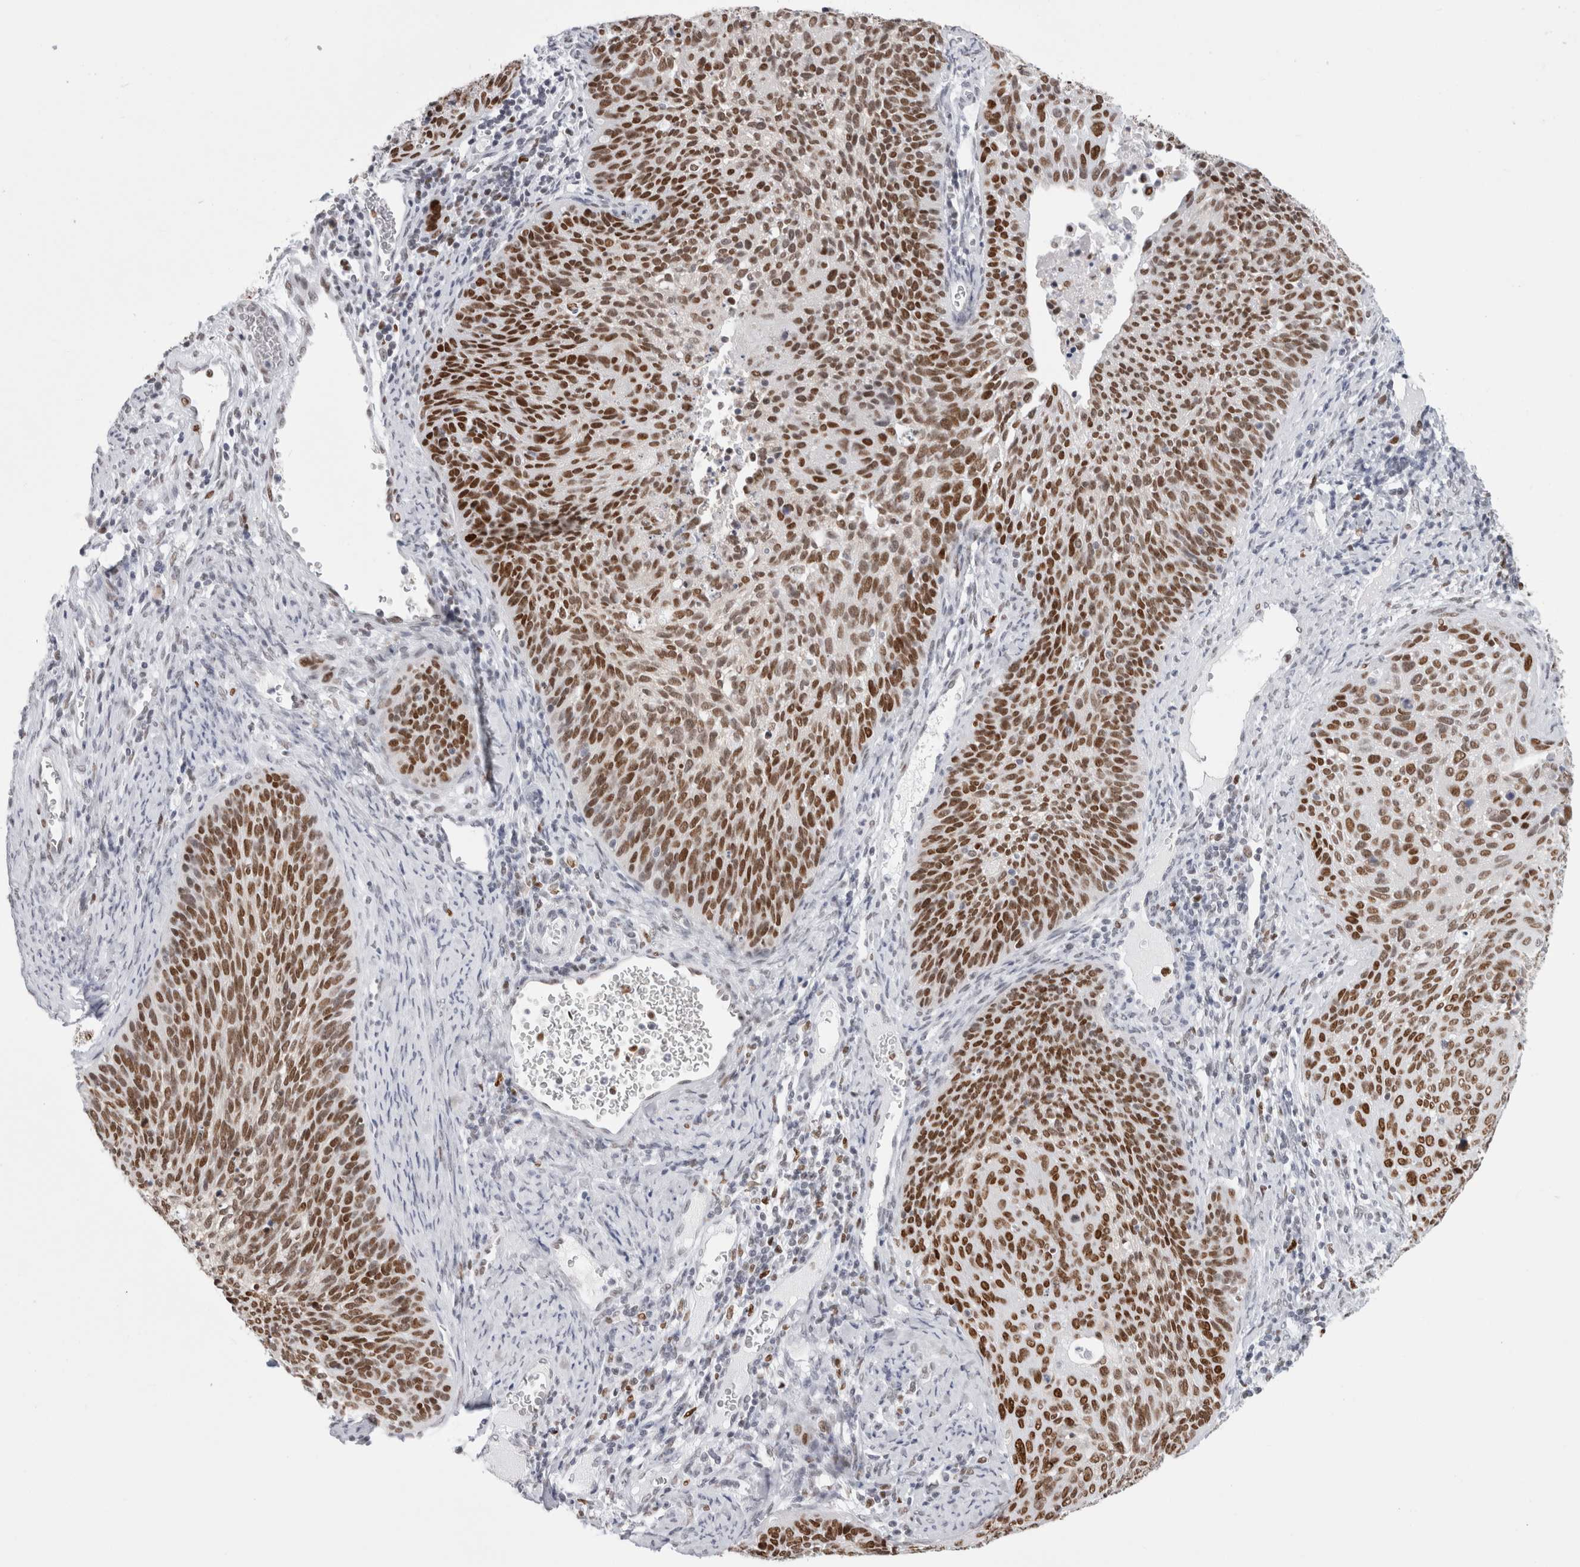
{"staining": {"intensity": "strong", "quantity": ">75%", "location": "nuclear"}, "tissue": "cervical cancer", "cell_type": "Tumor cells", "image_type": "cancer", "snomed": [{"axis": "morphology", "description": "Squamous cell carcinoma, NOS"}, {"axis": "topography", "description": "Cervix"}], "caption": "Strong nuclear protein staining is seen in approximately >75% of tumor cells in cervical squamous cell carcinoma.", "gene": "SMARCC1", "patient": {"sex": "female", "age": 55}}